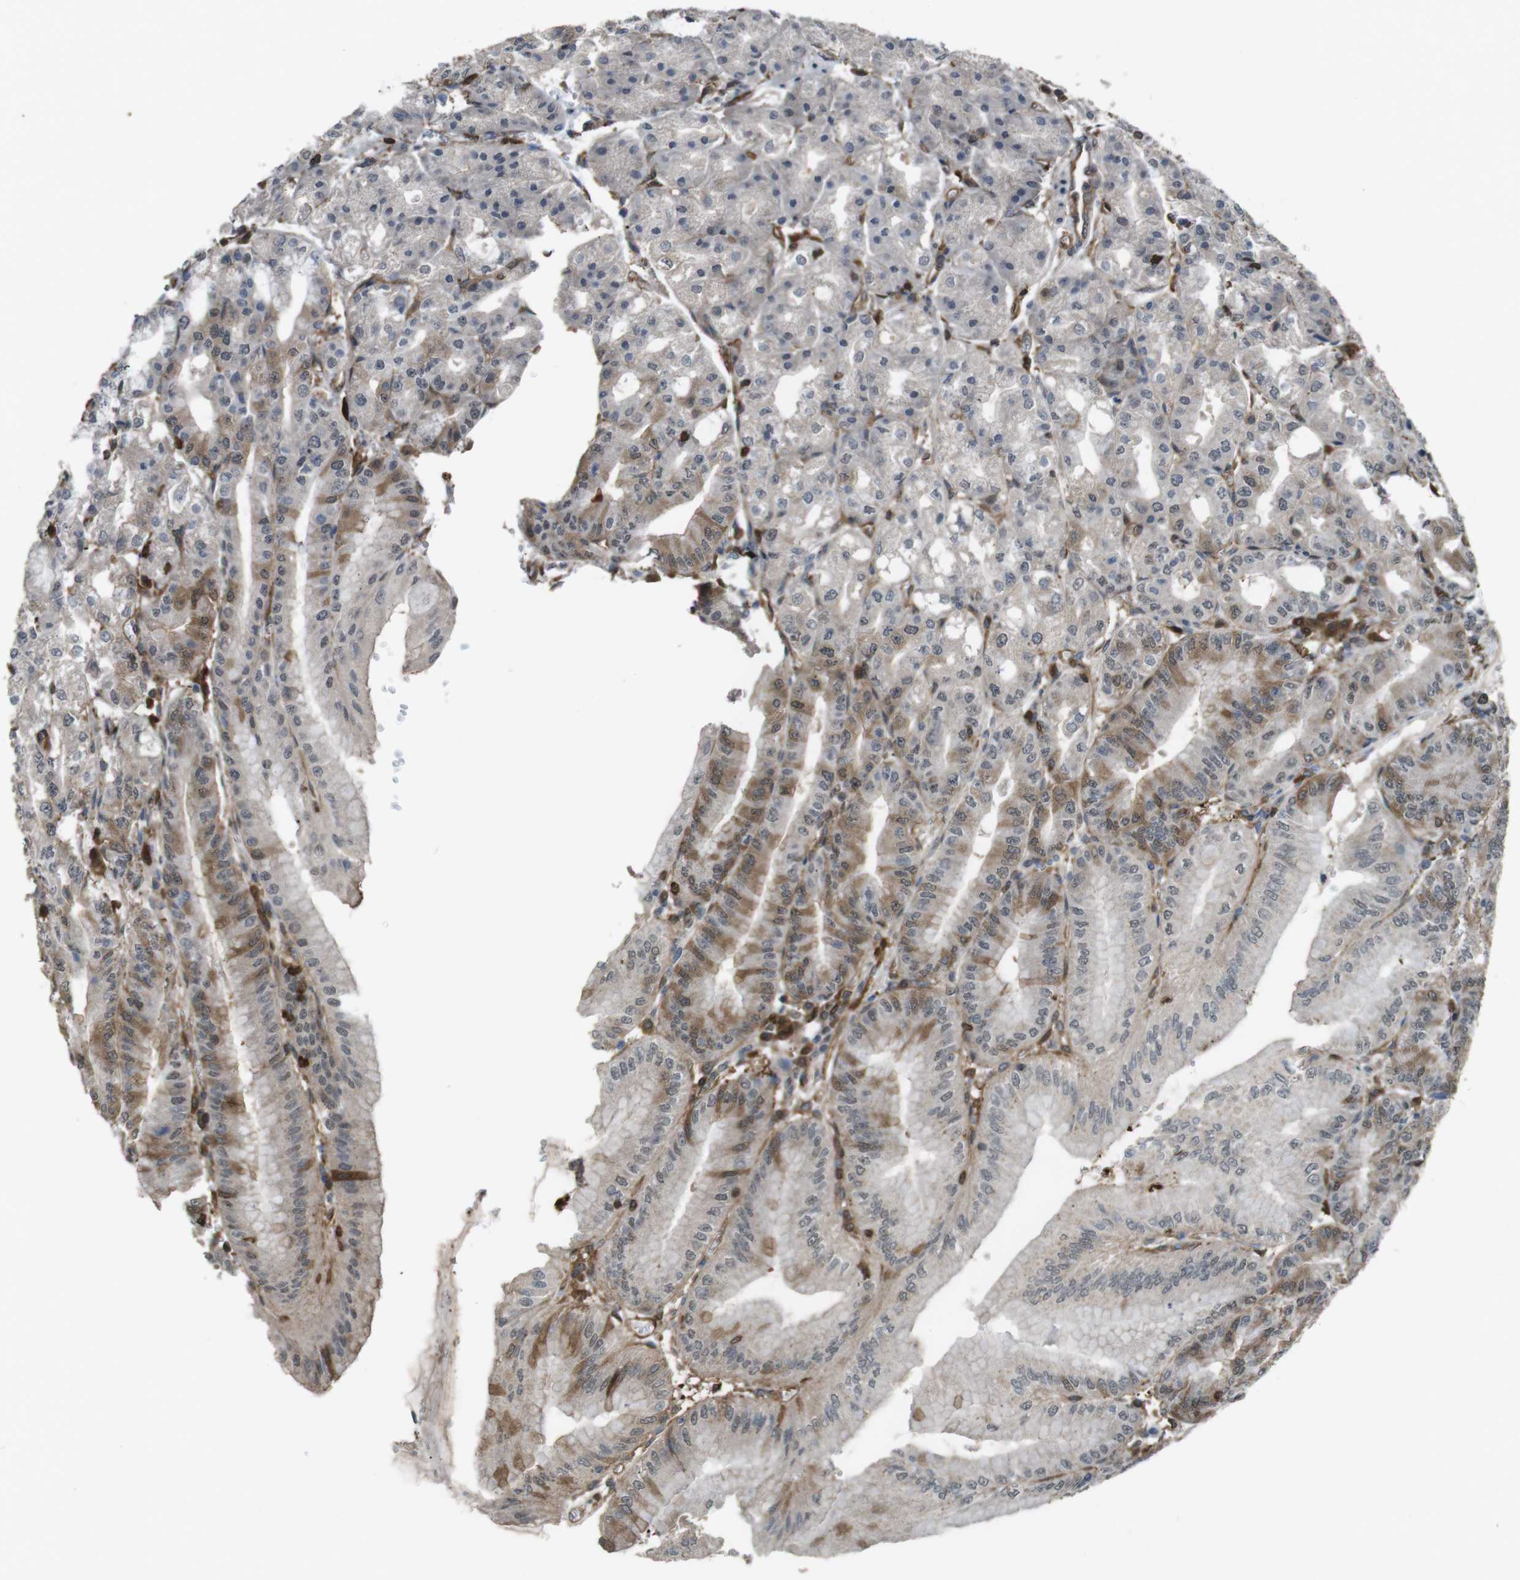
{"staining": {"intensity": "strong", "quantity": "25%-75%", "location": "cytoplasmic/membranous"}, "tissue": "stomach", "cell_type": "Glandular cells", "image_type": "normal", "snomed": [{"axis": "morphology", "description": "Normal tissue, NOS"}, {"axis": "topography", "description": "Stomach, lower"}], "caption": "A brown stain shows strong cytoplasmic/membranous staining of a protein in glandular cells of unremarkable human stomach. The staining was performed using DAB (3,3'-diaminobenzidine) to visualize the protein expression in brown, while the nuclei were stained in blue with hematoxylin (Magnification: 20x).", "gene": "ARHGDIA", "patient": {"sex": "male", "age": 71}}